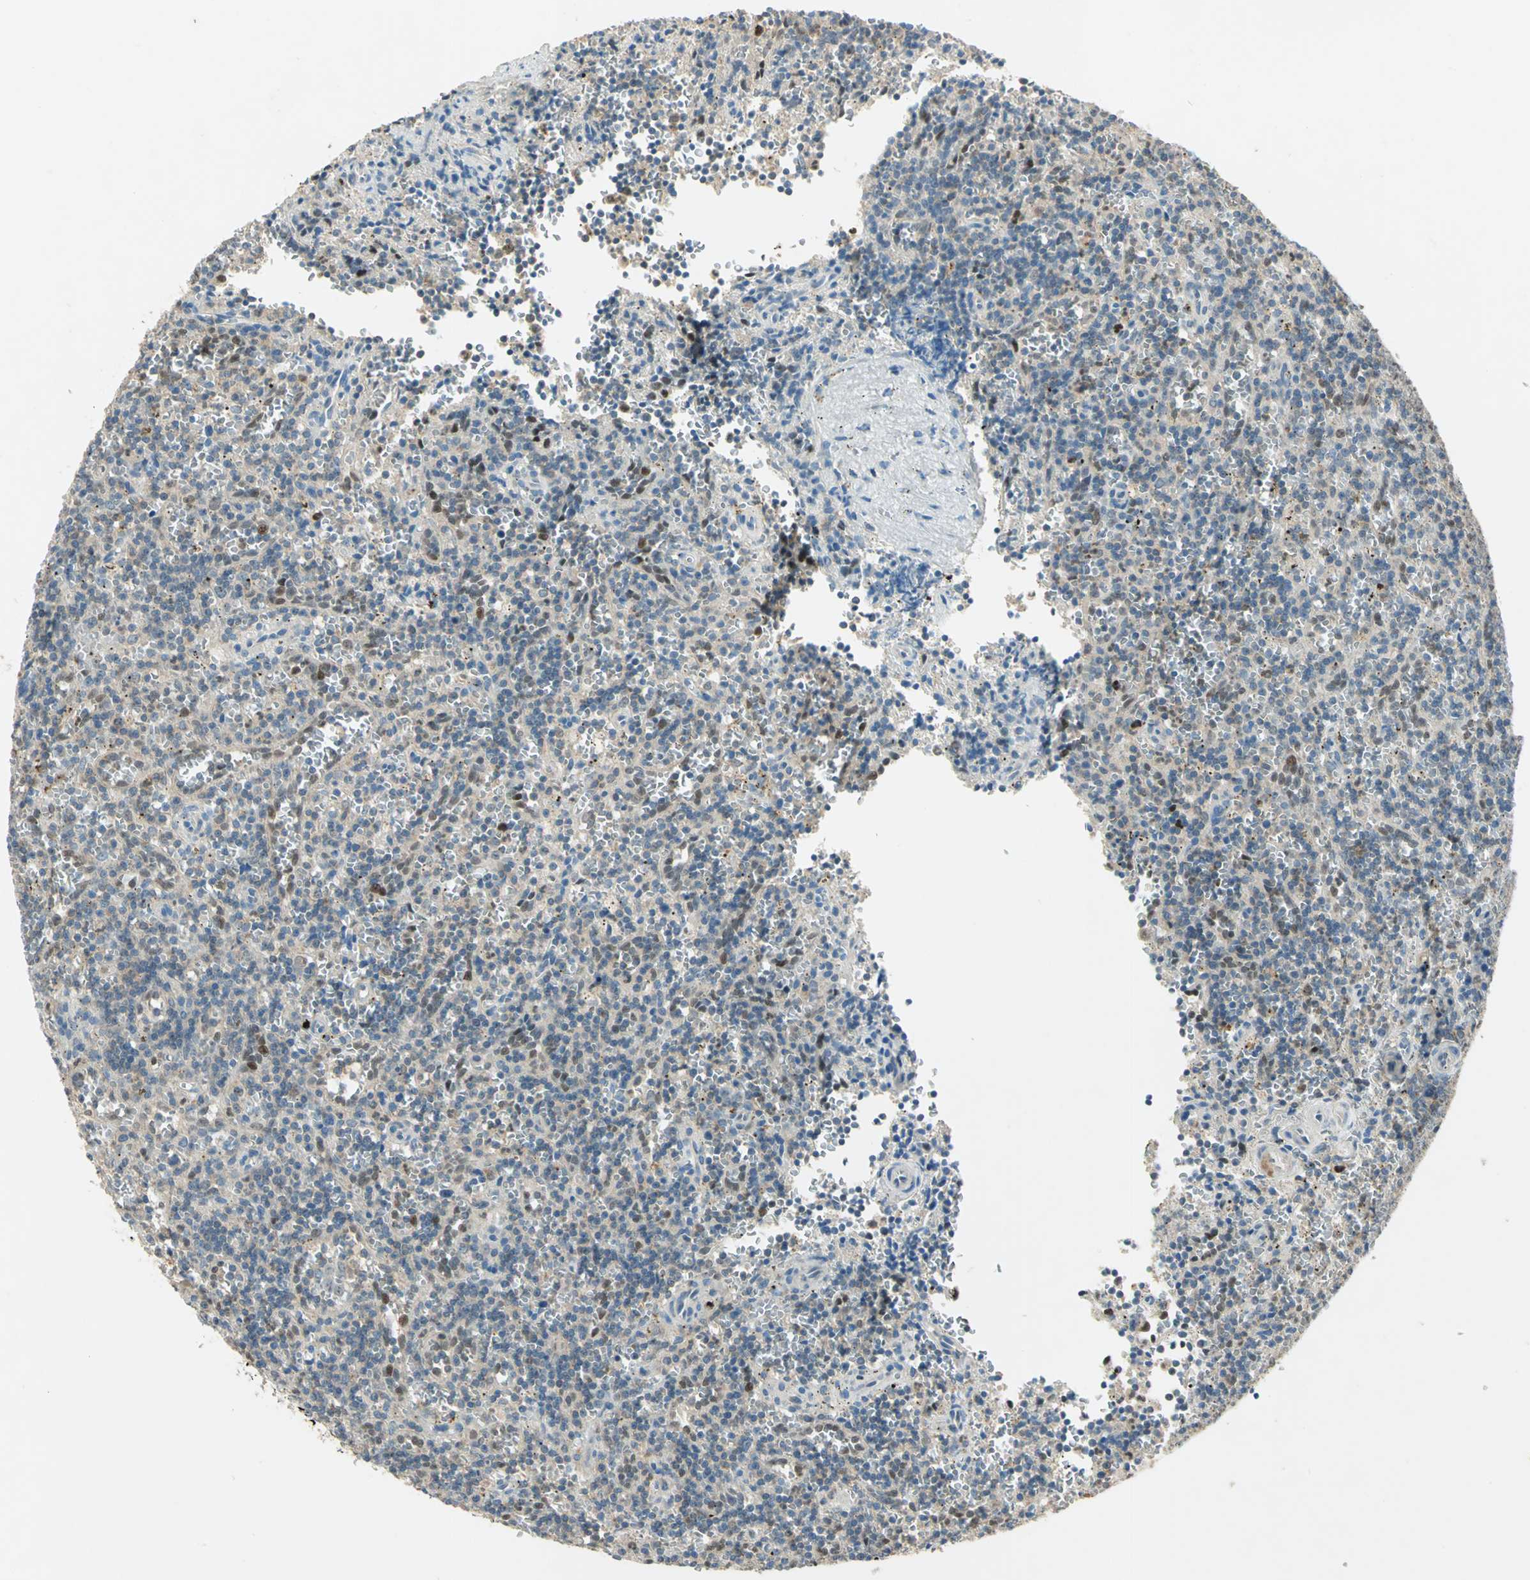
{"staining": {"intensity": "moderate", "quantity": "<25%", "location": "nuclear"}, "tissue": "lymphoma", "cell_type": "Tumor cells", "image_type": "cancer", "snomed": [{"axis": "morphology", "description": "Malignant lymphoma, non-Hodgkin's type, Low grade"}, {"axis": "topography", "description": "Spleen"}], "caption": "IHC of human low-grade malignant lymphoma, non-Hodgkin's type exhibits low levels of moderate nuclear expression in approximately <25% of tumor cells.", "gene": "BIRC2", "patient": {"sex": "male", "age": 73}}